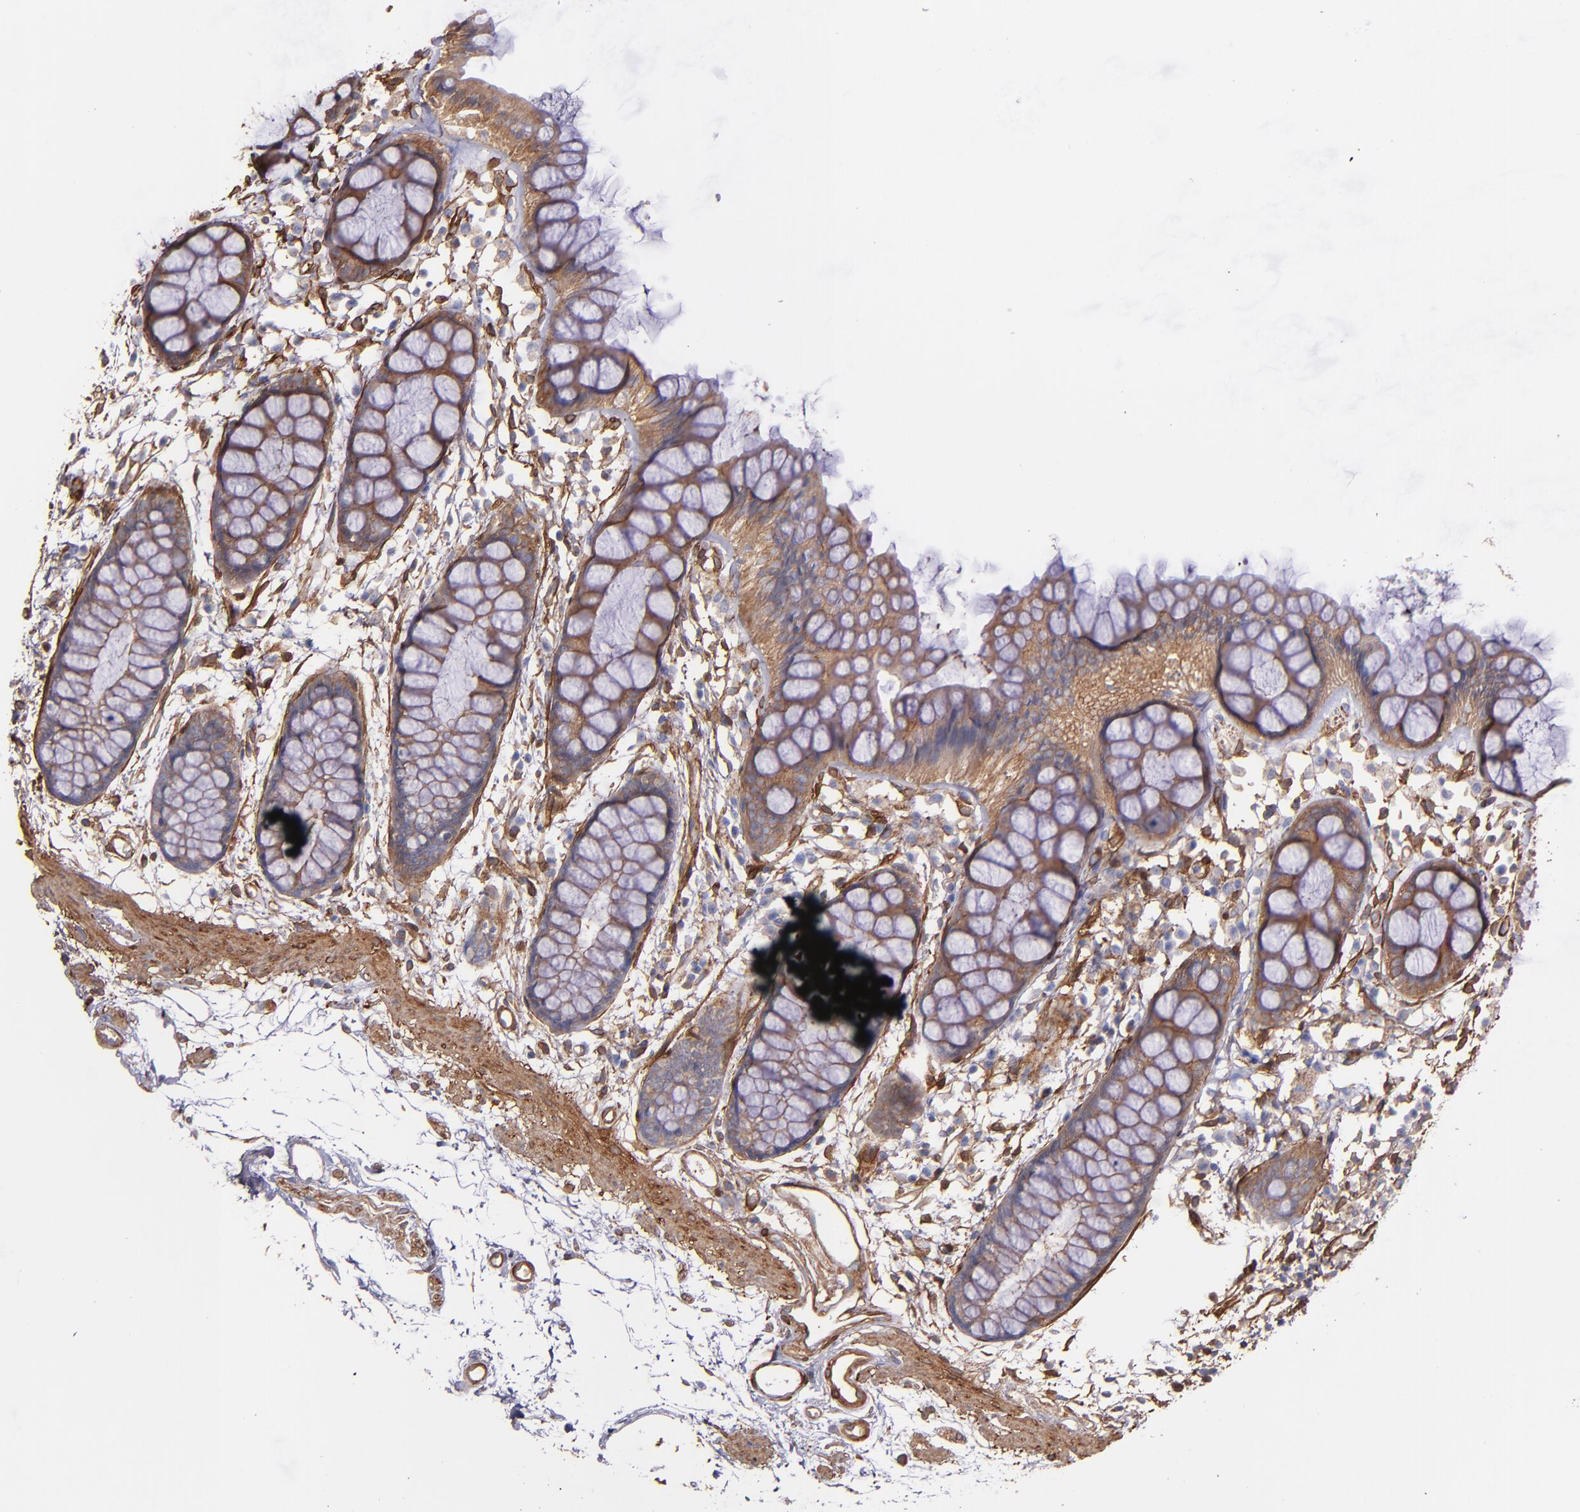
{"staining": {"intensity": "moderate", "quantity": "25%-75%", "location": "cytoplasmic/membranous"}, "tissue": "rectum", "cell_type": "Glandular cells", "image_type": "normal", "snomed": [{"axis": "morphology", "description": "Normal tissue, NOS"}, {"axis": "topography", "description": "Rectum"}], "caption": "Protein staining exhibits moderate cytoplasmic/membranous staining in about 25%-75% of glandular cells in benign rectum.", "gene": "VCL", "patient": {"sex": "female", "age": 66}}